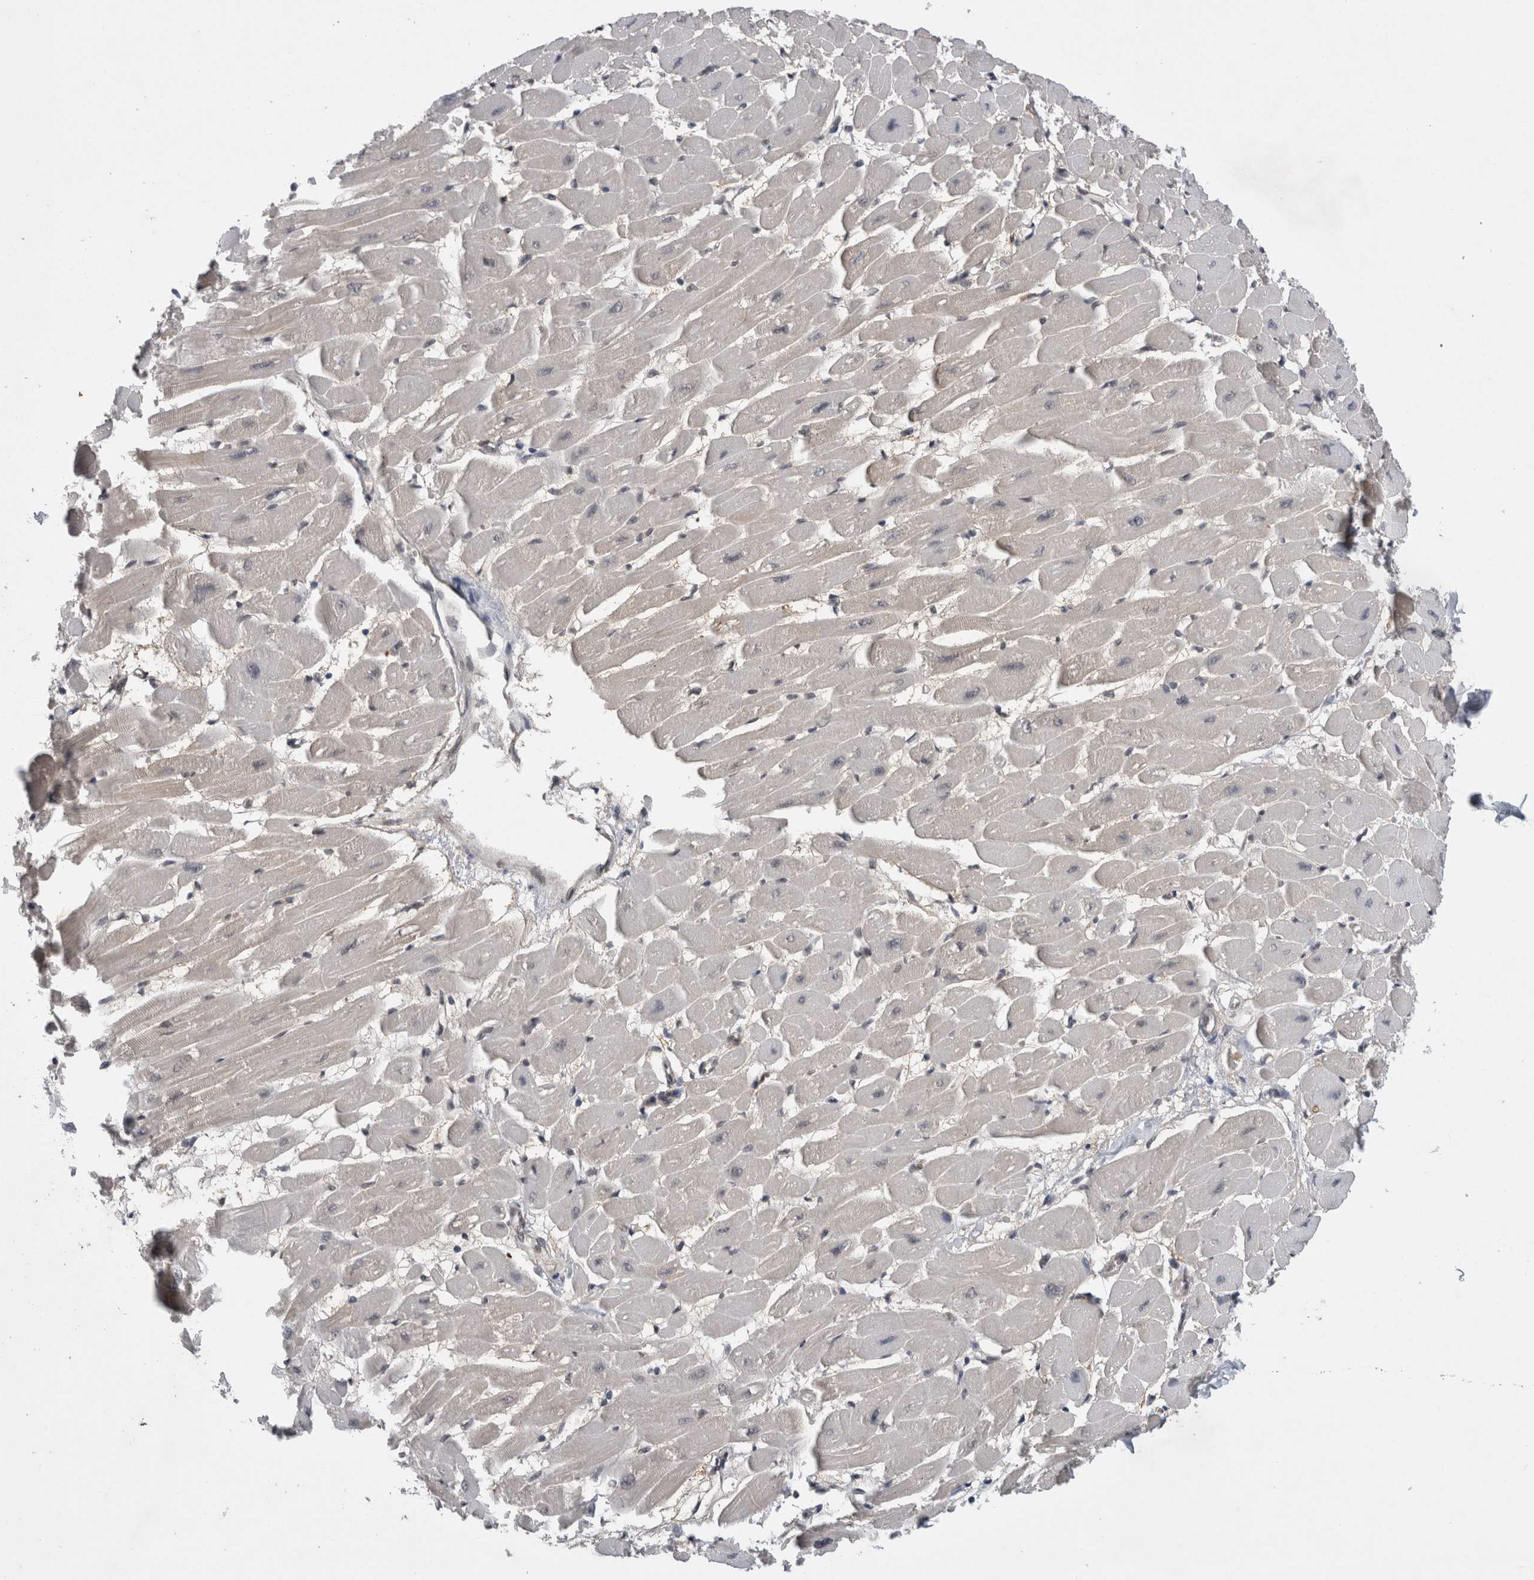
{"staining": {"intensity": "negative", "quantity": "none", "location": "none"}, "tissue": "heart muscle", "cell_type": "Cardiomyocytes", "image_type": "normal", "snomed": [{"axis": "morphology", "description": "Normal tissue, NOS"}, {"axis": "topography", "description": "Heart"}], "caption": "Heart muscle stained for a protein using IHC reveals no positivity cardiomyocytes.", "gene": "ZNF341", "patient": {"sex": "female", "age": 54}}